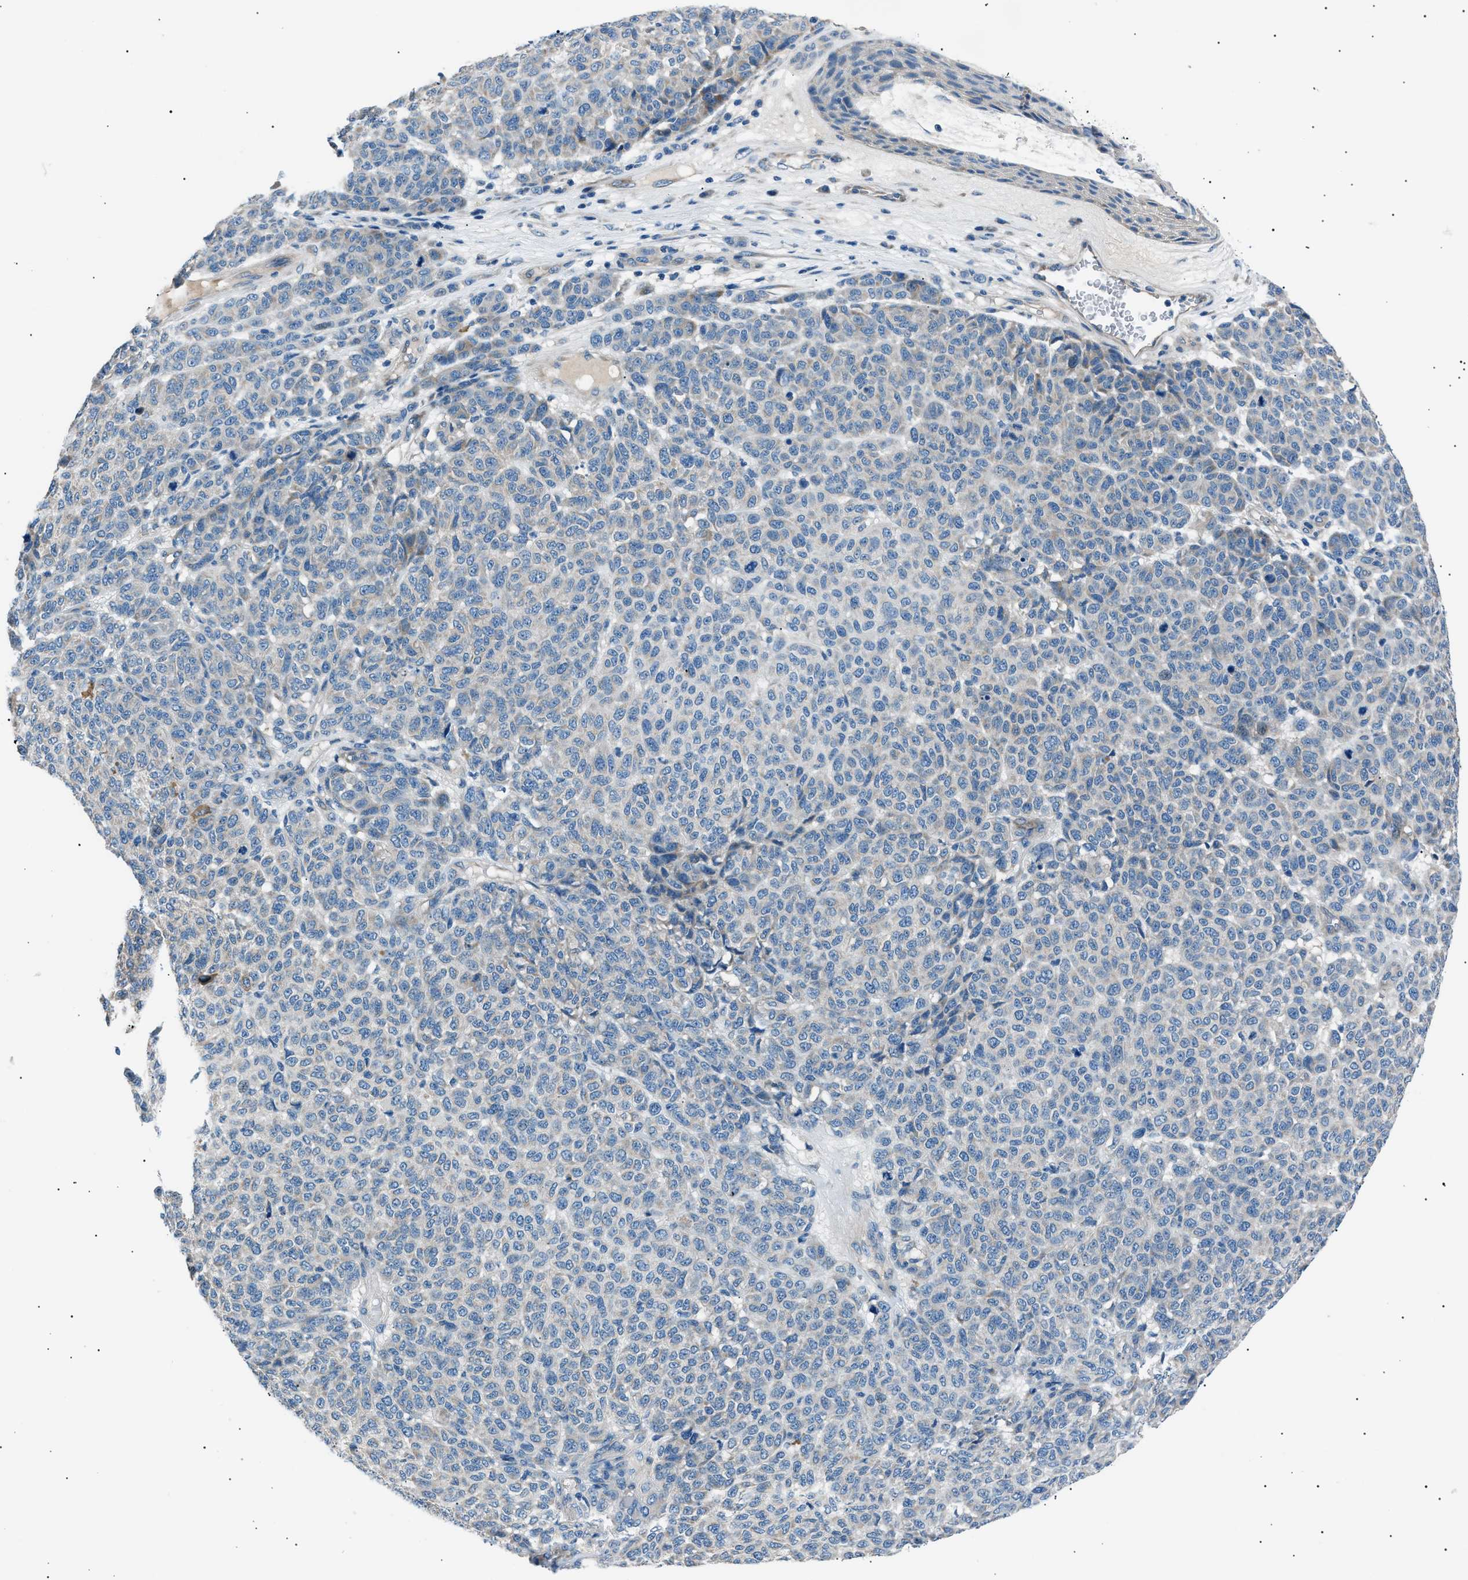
{"staining": {"intensity": "negative", "quantity": "none", "location": "none"}, "tissue": "melanoma", "cell_type": "Tumor cells", "image_type": "cancer", "snomed": [{"axis": "morphology", "description": "Malignant melanoma, NOS"}, {"axis": "topography", "description": "Skin"}], "caption": "This is an immunohistochemistry (IHC) image of malignant melanoma. There is no expression in tumor cells.", "gene": "LRRC37B", "patient": {"sex": "male", "age": 59}}